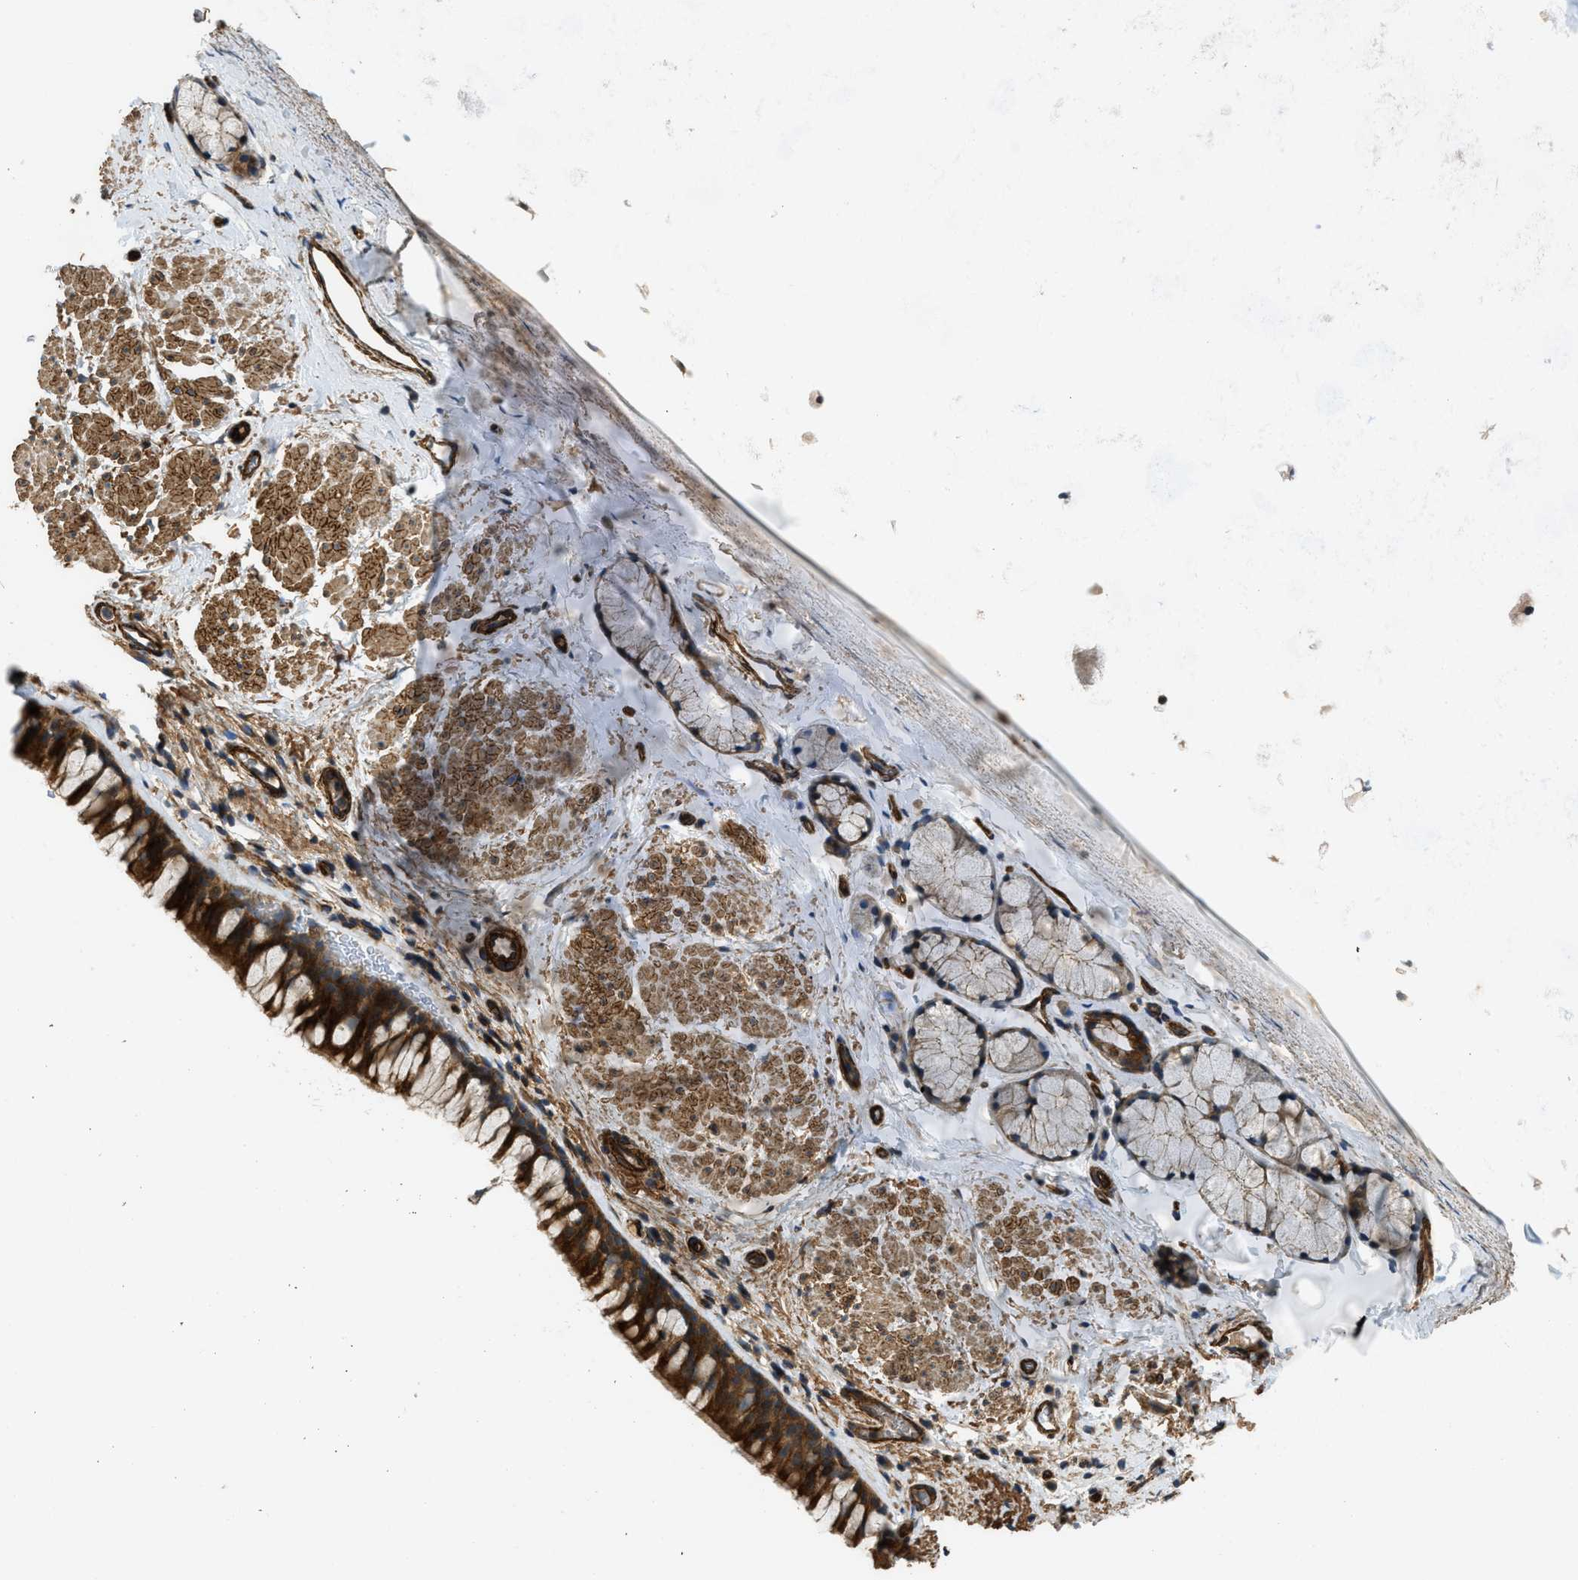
{"staining": {"intensity": "strong", "quantity": ">75%", "location": "cytoplasmic/membranous"}, "tissue": "bronchus", "cell_type": "Respiratory epithelial cells", "image_type": "normal", "snomed": [{"axis": "morphology", "description": "Normal tissue, NOS"}, {"axis": "topography", "description": "Cartilage tissue"}, {"axis": "topography", "description": "Bronchus"}], "caption": "Human bronchus stained with a brown dye exhibits strong cytoplasmic/membranous positive positivity in approximately >75% of respiratory epithelial cells.", "gene": "NYNRIN", "patient": {"sex": "female", "age": 53}}